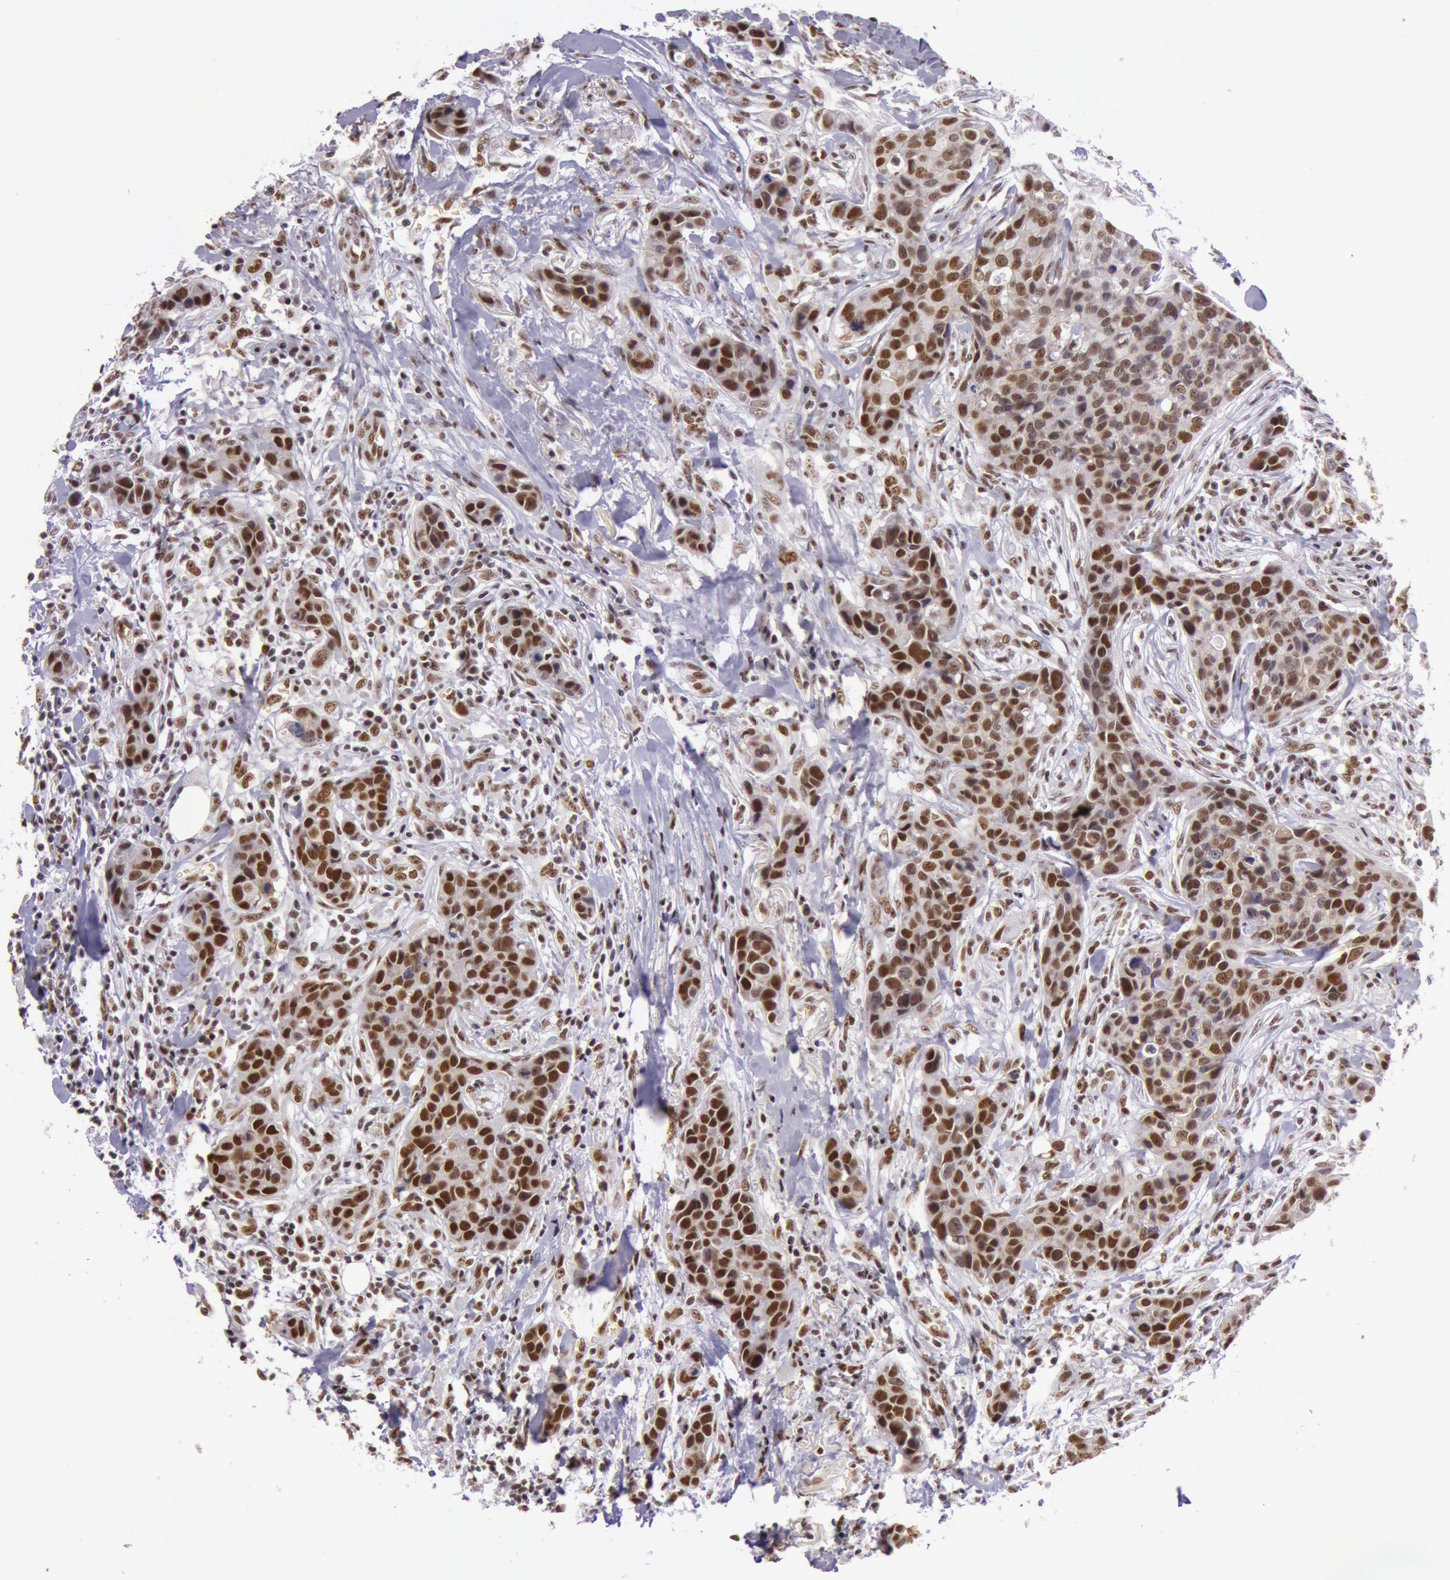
{"staining": {"intensity": "strong", "quantity": ">75%", "location": "nuclear"}, "tissue": "breast cancer", "cell_type": "Tumor cells", "image_type": "cancer", "snomed": [{"axis": "morphology", "description": "Duct carcinoma"}, {"axis": "topography", "description": "Breast"}], "caption": "Breast infiltrating ductal carcinoma stained for a protein (brown) demonstrates strong nuclear positive expression in approximately >75% of tumor cells.", "gene": "NBN", "patient": {"sex": "female", "age": 91}}